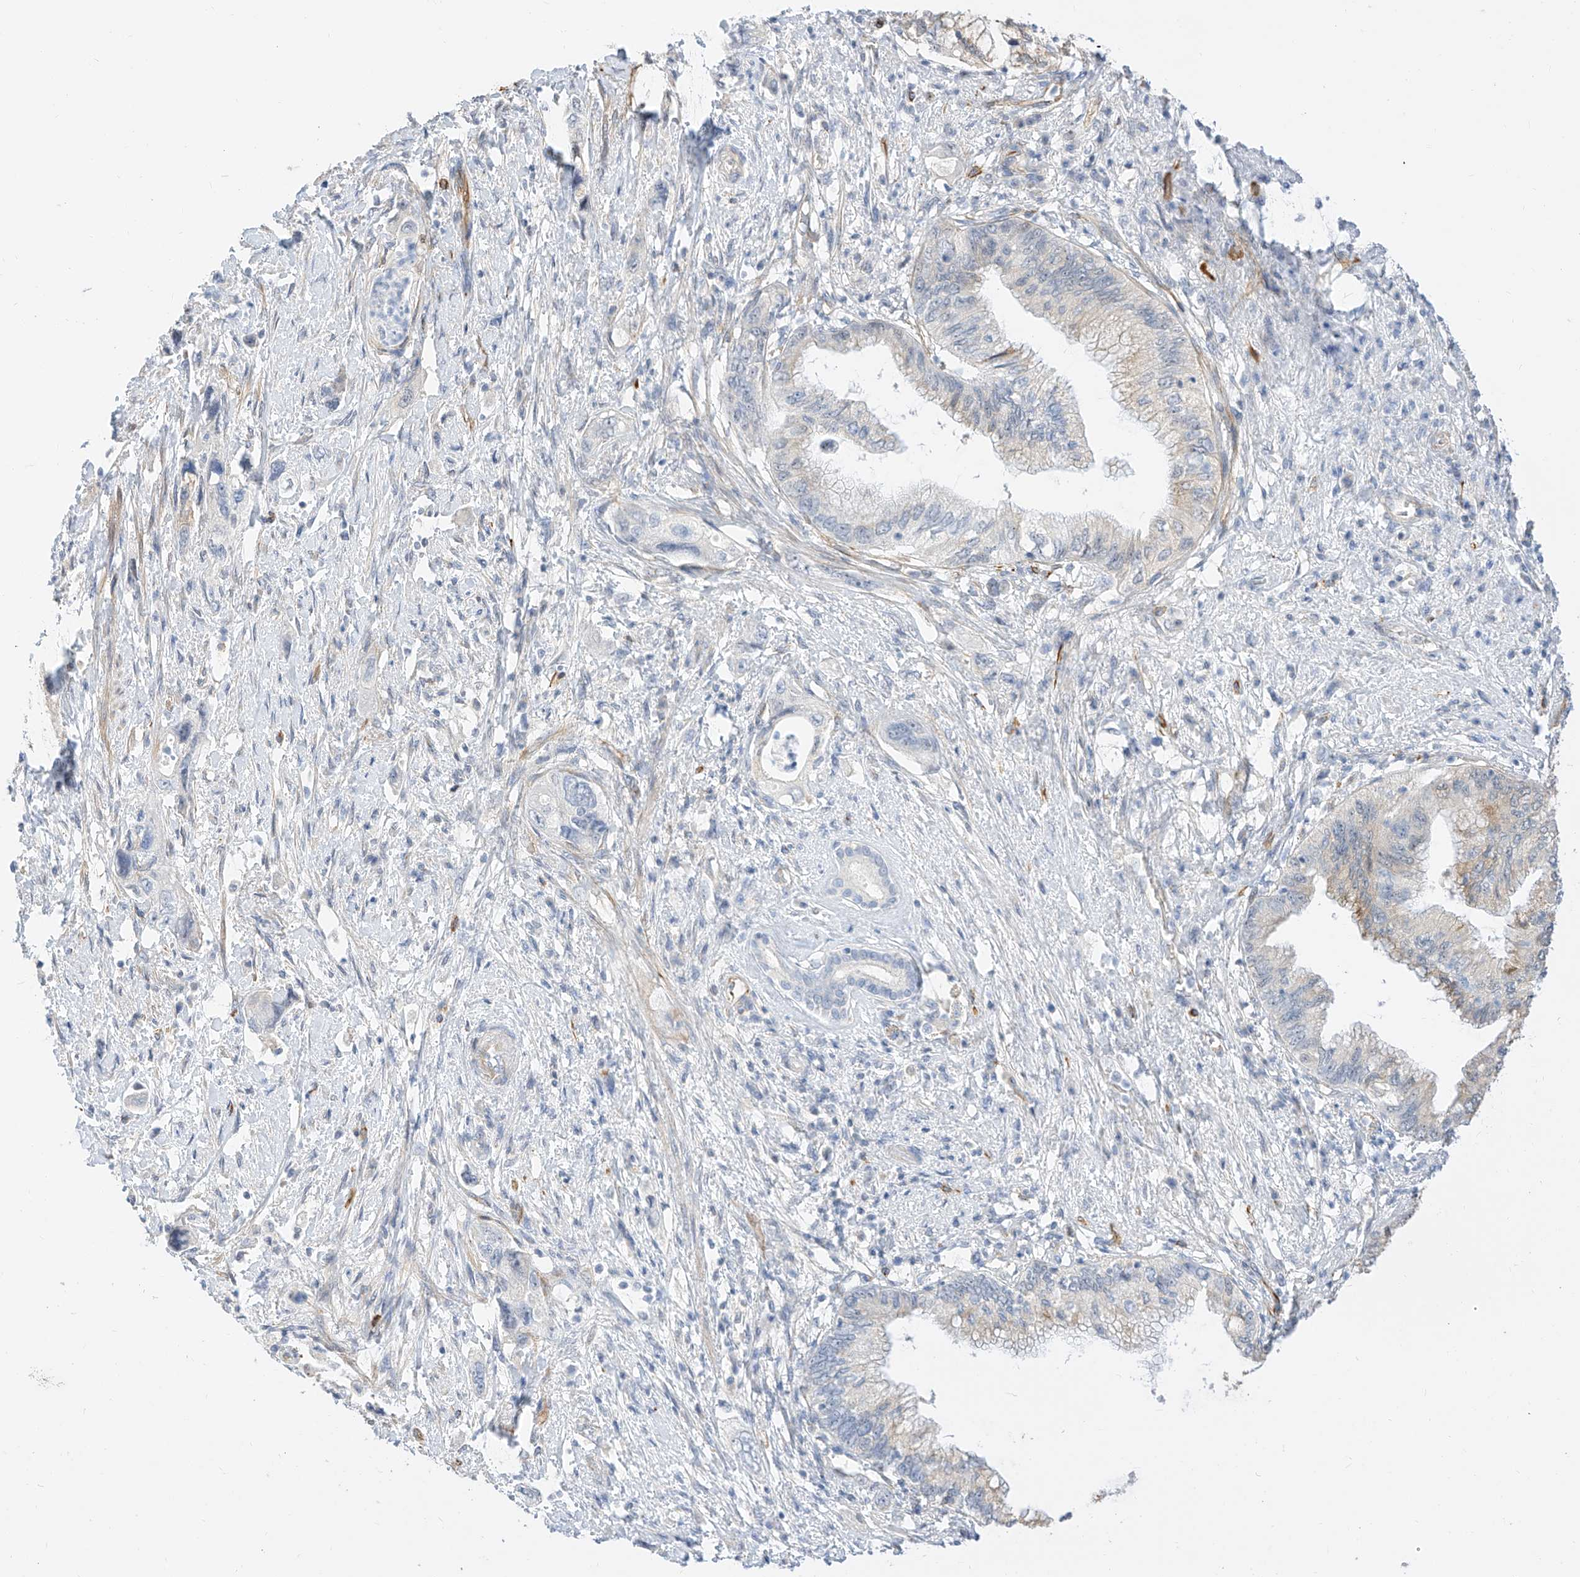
{"staining": {"intensity": "negative", "quantity": "none", "location": "none"}, "tissue": "pancreatic cancer", "cell_type": "Tumor cells", "image_type": "cancer", "snomed": [{"axis": "morphology", "description": "Adenocarcinoma, NOS"}, {"axis": "topography", "description": "Pancreas"}], "caption": "Immunohistochemical staining of human pancreatic cancer (adenocarcinoma) demonstrates no significant expression in tumor cells.", "gene": "CDCP2", "patient": {"sex": "female", "age": 73}}